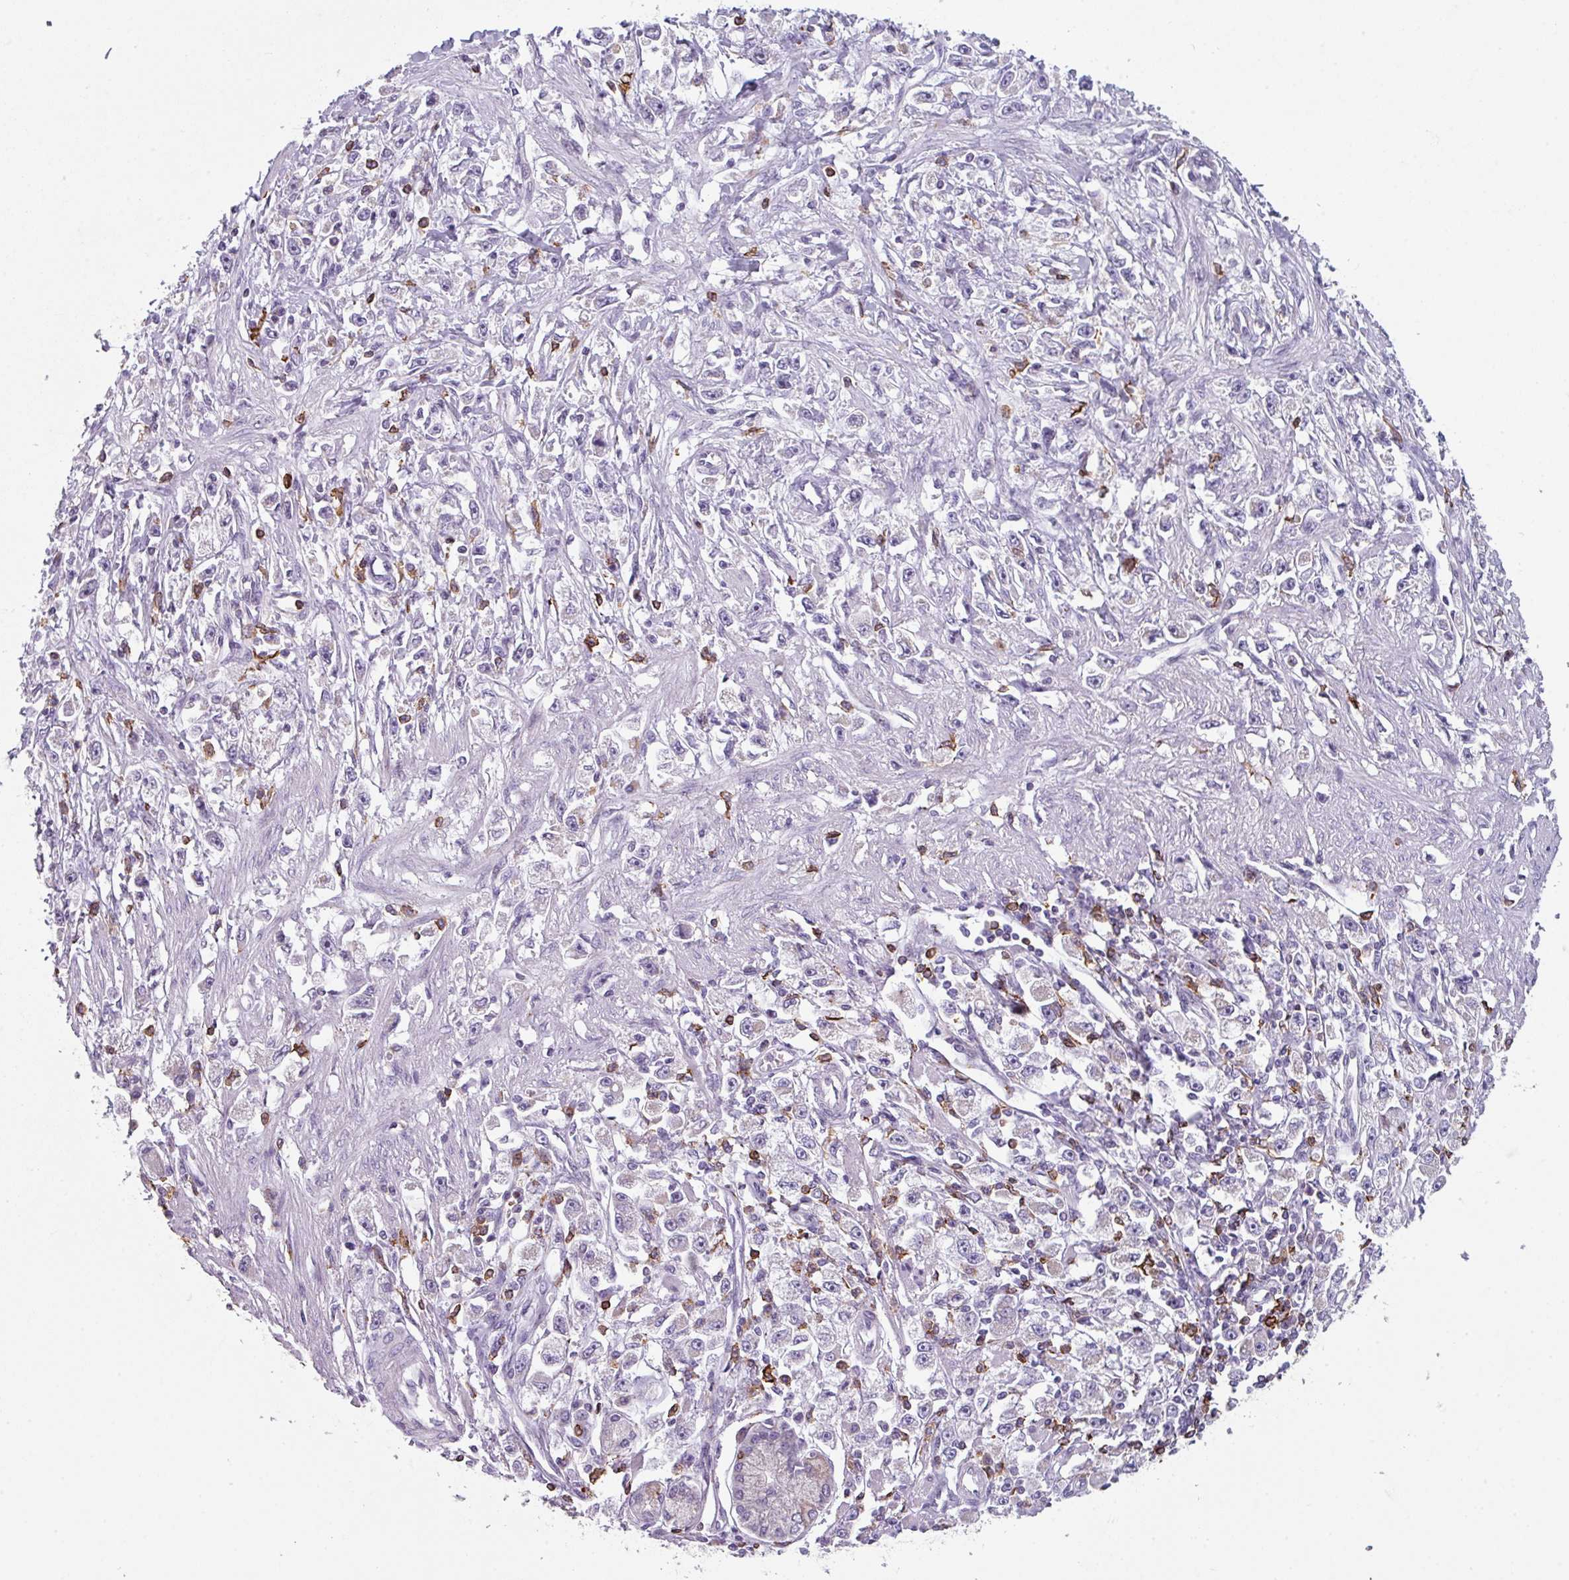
{"staining": {"intensity": "negative", "quantity": "none", "location": "none"}, "tissue": "stomach cancer", "cell_type": "Tumor cells", "image_type": "cancer", "snomed": [{"axis": "morphology", "description": "Adenocarcinoma, NOS"}, {"axis": "topography", "description": "Stomach"}], "caption": "A micrograph of human adenocarcinoma (stomach) is negative for staining in tumor cells.", "gene": "NEDD9", "patient": {"sex": "female", "age": 59}}